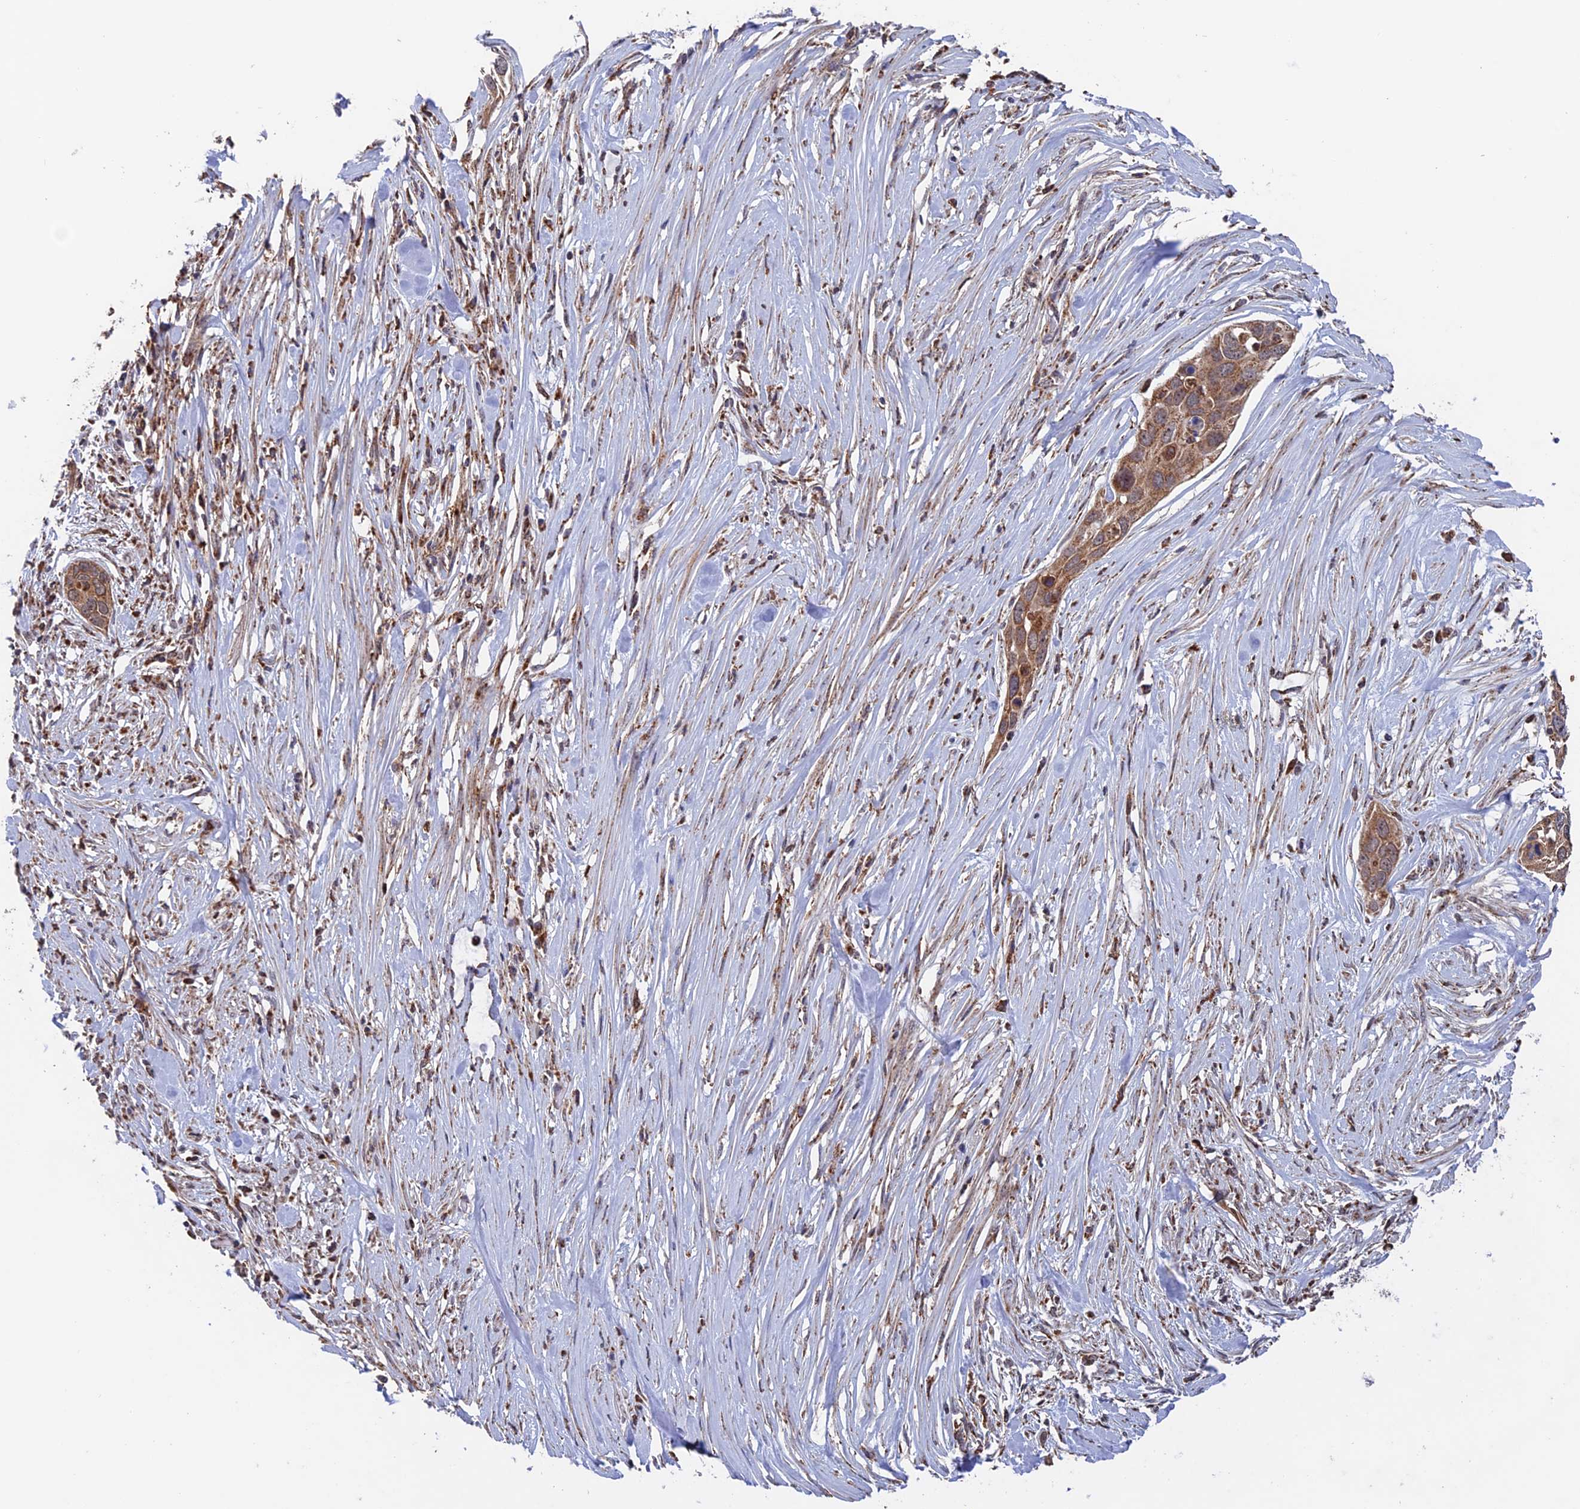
{"staining": {"intensity": "moderate", "quantity": ">75%", "location": "cytoplasmic/membranous"}, "tissue": "pancreatic cancer", "cell_type": "Tumor cells", "image_type": "cancer", "snomed": [{"axis": "morphology", "description": "Adenocarcinoma, NOS"}, {"axis": "topography", "description": "Pancreas"}], "caption": "Immunohistochemistry (IHC) histopathology image of pancreatic cancer stained for a protein (brown), which exhibits medium levels of moderate cytoplasmic/membranous staining in approximately >75% of tumor cells.", "gene": "DTYMK", "patient": {"sex": "female", "age": 60}}